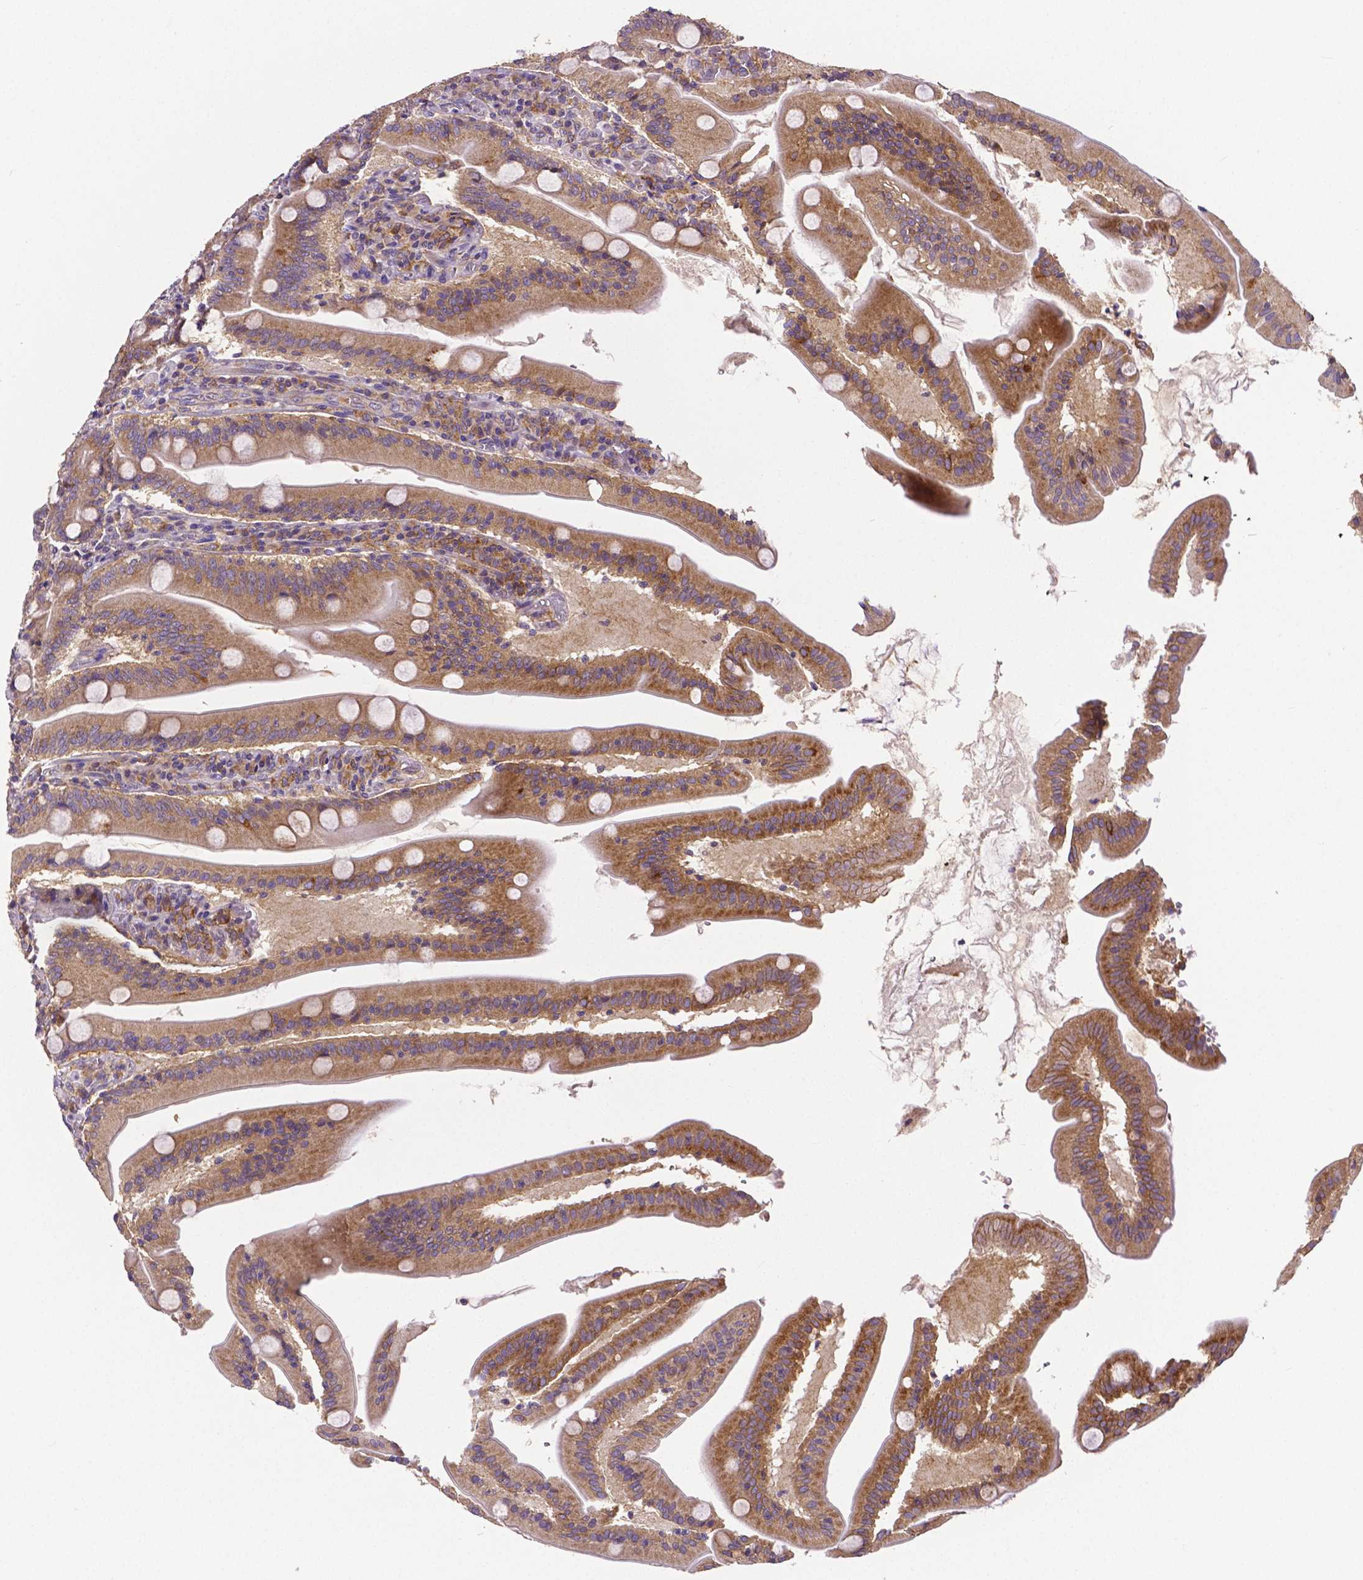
{"staining": {"intensity": "moderate", "quantity": ">75%", "location": "cytoplasmic/membranous"}, "tissue": "small intestine", "cell_type": "Glandular cells", "image_type": "normal", "snomed": [{"axis": "morphology", "description": "Normal tissue, NOS"}, {"axis": "topography", "description": "Small intestine"}], "caption": "Immunohistochemical staining of normal human small intestine demonstrates >75% levels of moderate cytoplasmic/membranous protein staining in about >75% of glandular cells. (IHC, brightfield microscopy, high magnification).", "gene": "DICER1", "patient": {"sex": "male", "age": 37}}